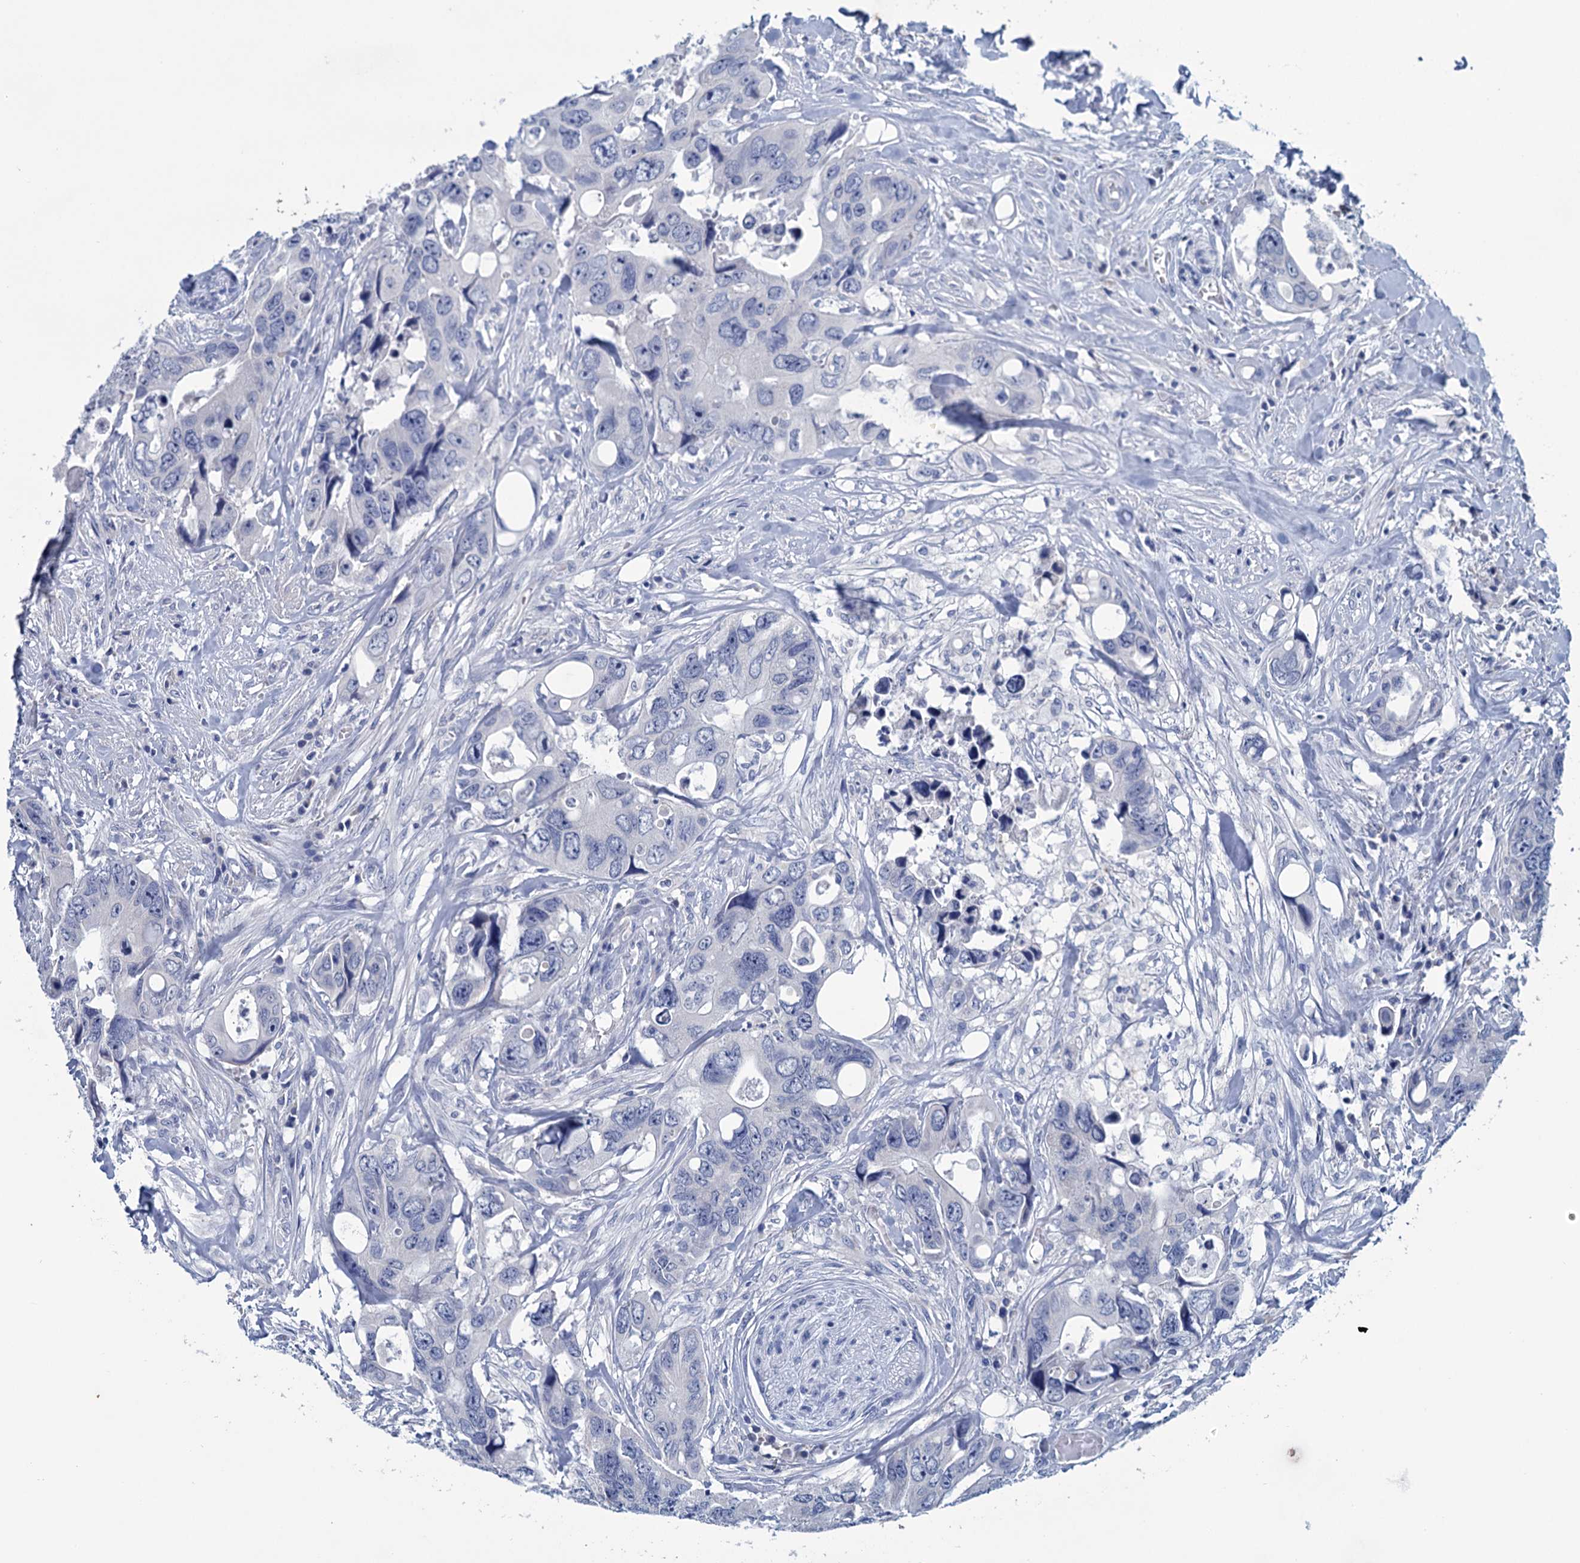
{"staining": {"intensity": "negative", "quantity": "none", "location": "none"}, "tissue": "colorectal cancer", "cell_type": "Tumor cells", "image_type": "cancer", "snomed": [{"axis": "morphology", "description": "Adenocarcinoma, NOS"}, {"axis": "topography", "description": "Rectum"}], "caption": "There is no significant expression in tumor cells of colorectal adenocarcinoma.", "gene": "MYOZ3", "patient": {"sex": "male", "age": 57}}